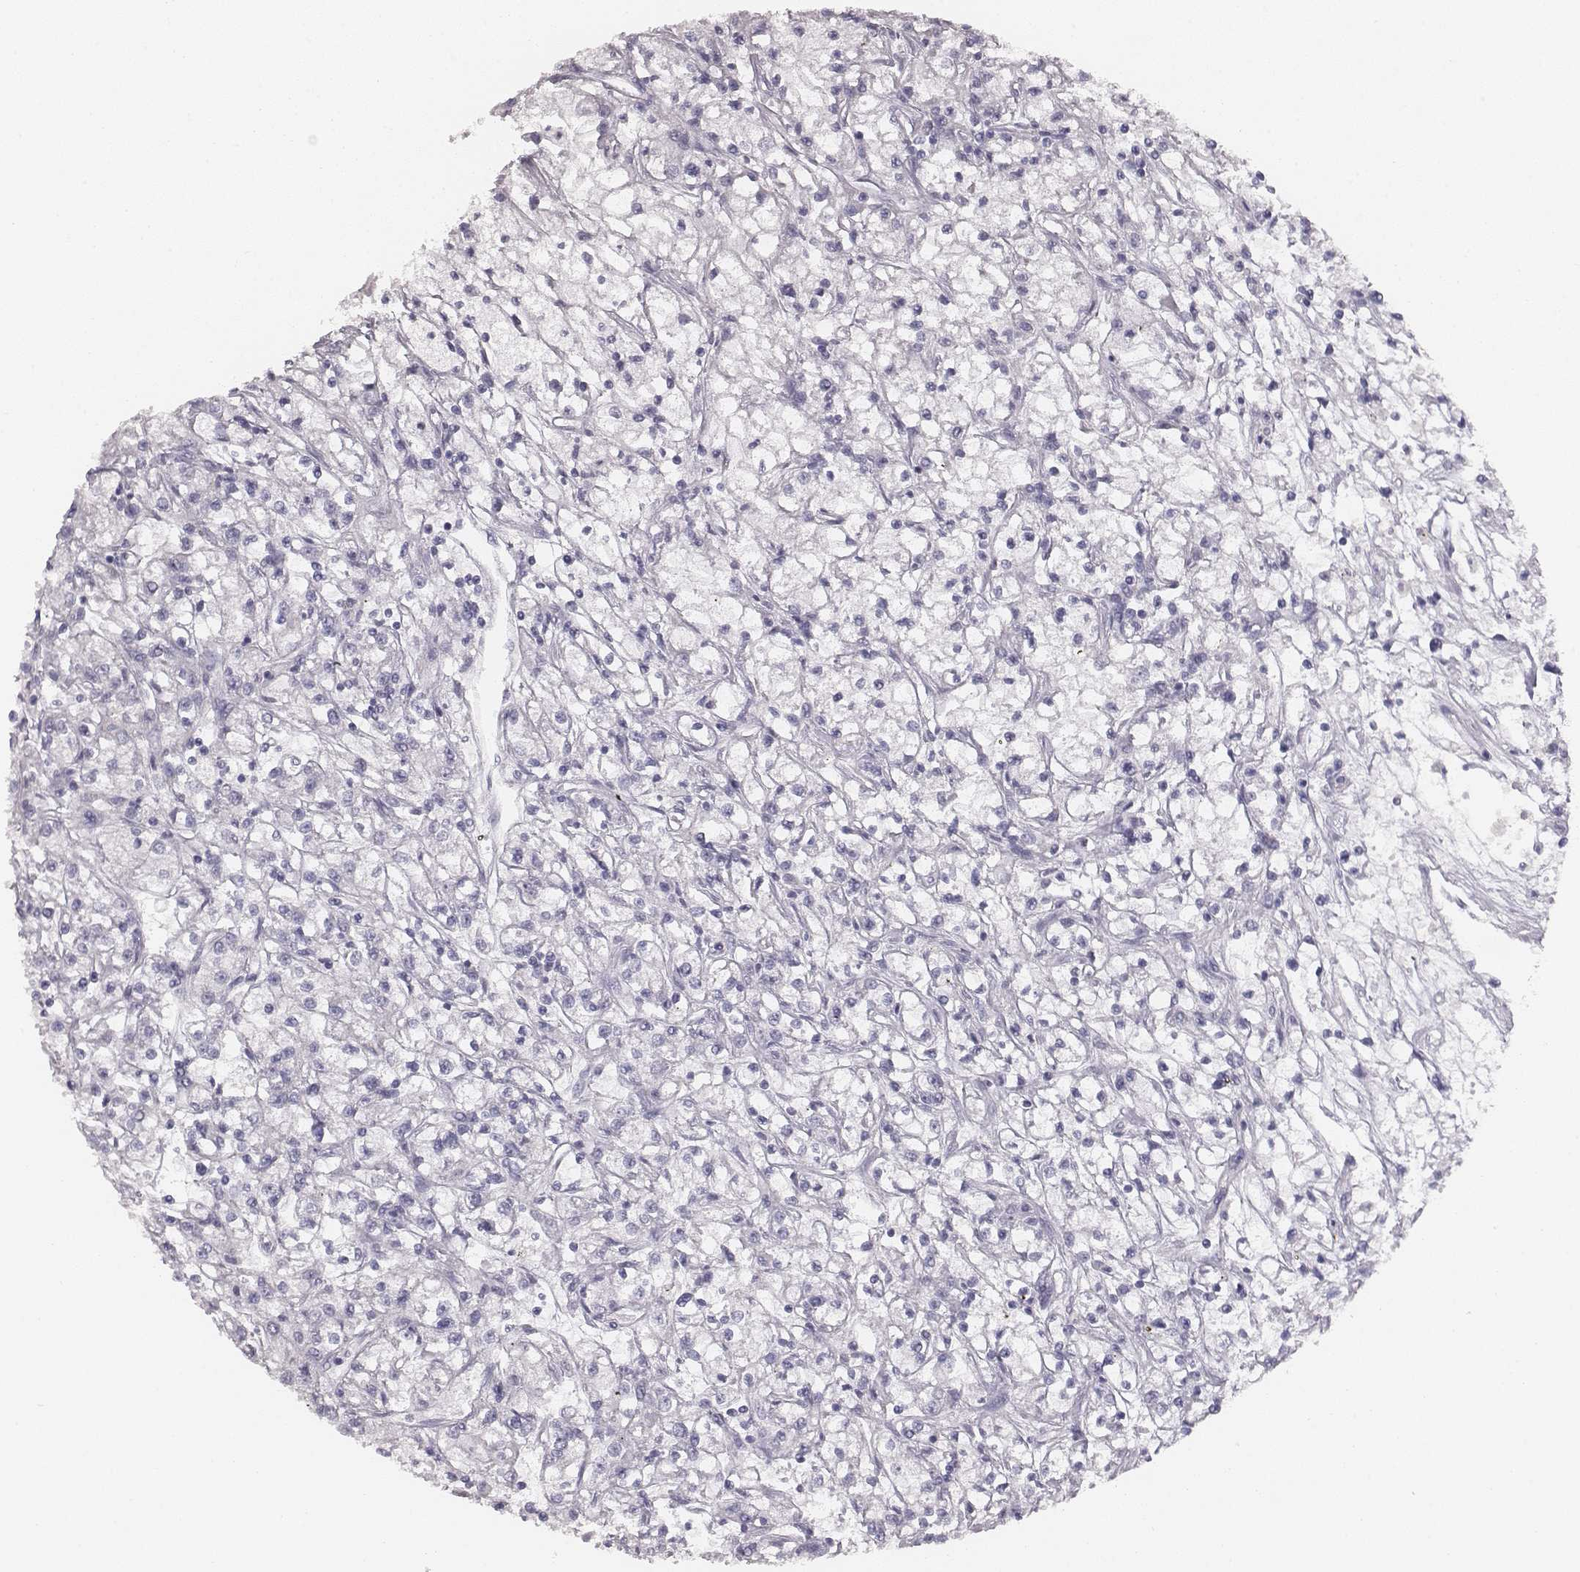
{"staining": {"intensity": "negative", "quantity": "none", "location": "none"}, "tissue": "renal cancer", "cell_type": "Tumor cells", "image_type": "cancer", "snomed": [{"axis": "morphology", "description": "Adenocarcinoma, NOS"}, {"axis": "topography", "description": "Kidney"}], "caption": "The immunohistochemistry (IHC) micrograph has no significant staining in tumor cells of adenocarcinoma (renal) tissue.", "gene": "MYH6", "patient": {"sex": "female", "age": 59}}